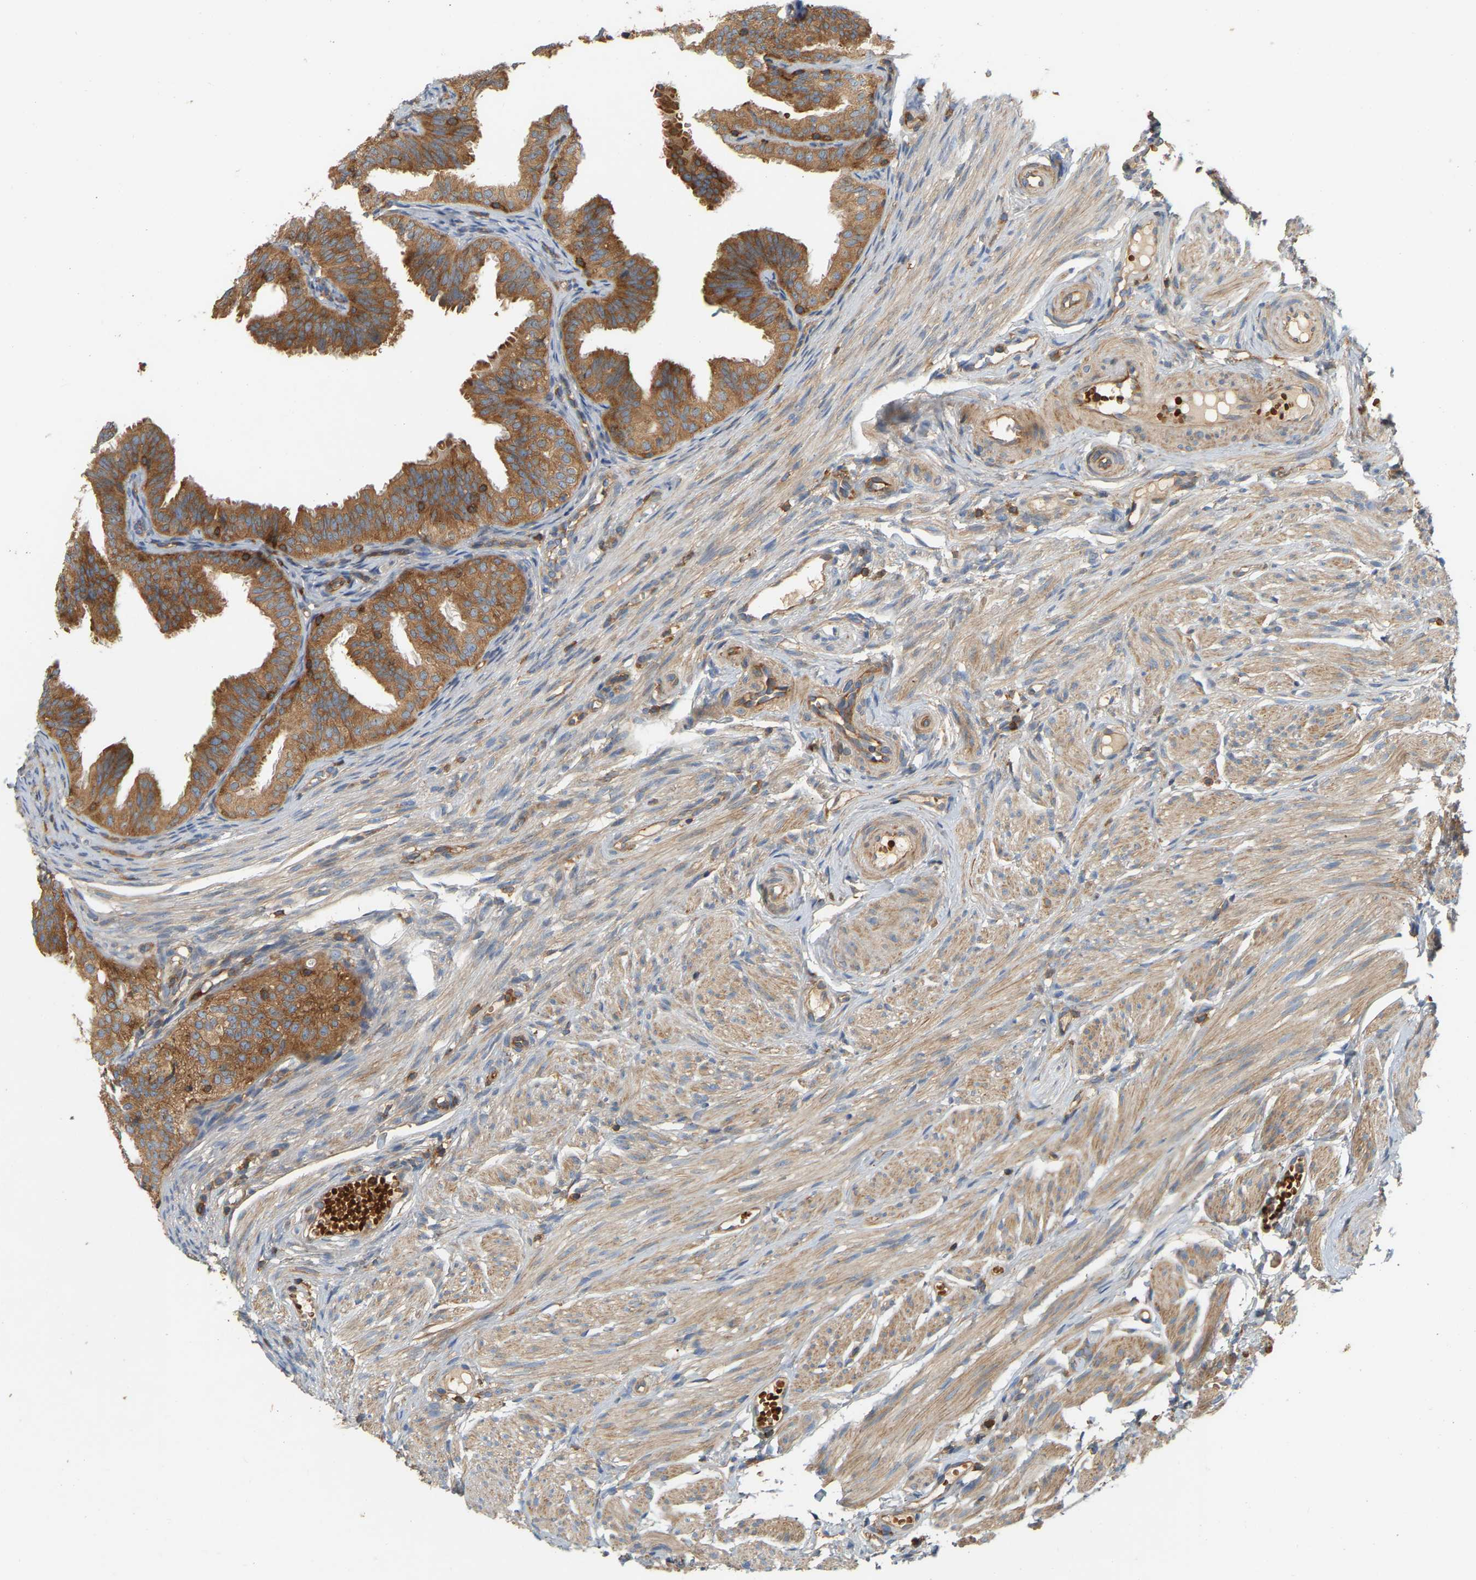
{"staining": {"intensity": "strong", "quantity": ">75%", "location": "cytoplasmic/membranous"}, "tissue": "fallopian tube", "cell_type": "Glandular cells", "image_type": "normal", "snomed": [{"axis": "morphology", "description": "Normal tissue, NOS"}, {"axis": "topography", "description": "Fallopian tube"}], "caption": "Immunohistochemical staining of benign human fallopian tube shows strong cytoplasmic/membranous protein expression in about >75% of glandular cells.", "gene": "AKAP13", "patient": {"sex": "female", "age": 35}}